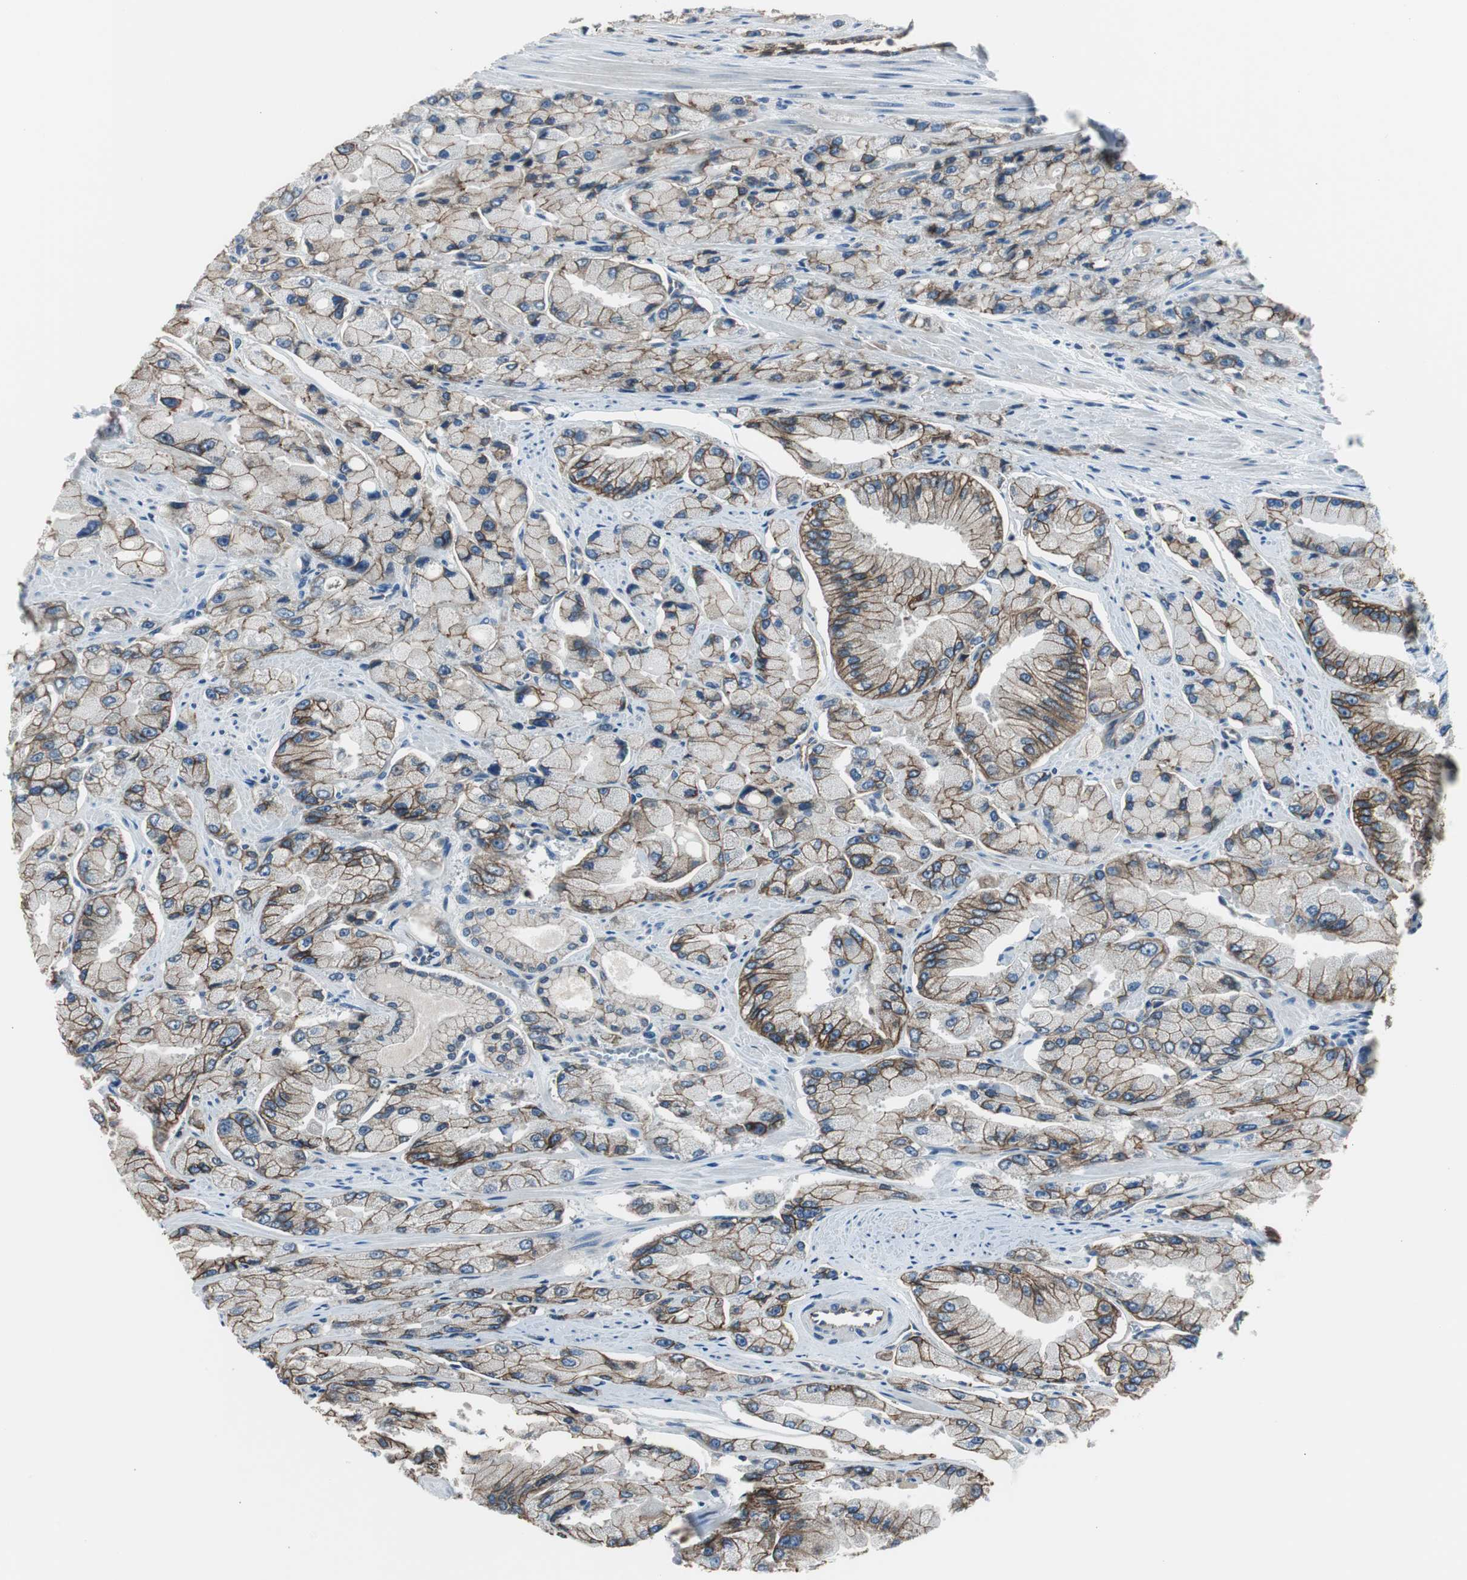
{"staining": {"intensity": "strong", "quantity": ">75%", "location": "cytoplasmic/membranous"}, "tissue": "prostate cancer", "cell_type": "Tumor cells", "image_type": "cancer", "snomed": [{"axis": "morphology", "description": "Adenocarcinoma, High grade"}, {"axis": "topography", "description": "Prostate"}], "caption": "Immunohistochemistry staining of prostate cancer (adenocarcinoma (high-grade)), which displays high levels of strong cytoplasmic/membranous staining in approximately >75% of tumor cells indicating strong cytoplasmic/membranous protein expression. The staining was performed using DAB (3,3'-diaminobenzidine) (brown) for protein detection and nuclei were counterstained in hematoxylin (blue).", "gene": "STXBP4", "patient": {"sex": "male", "age": 58}}